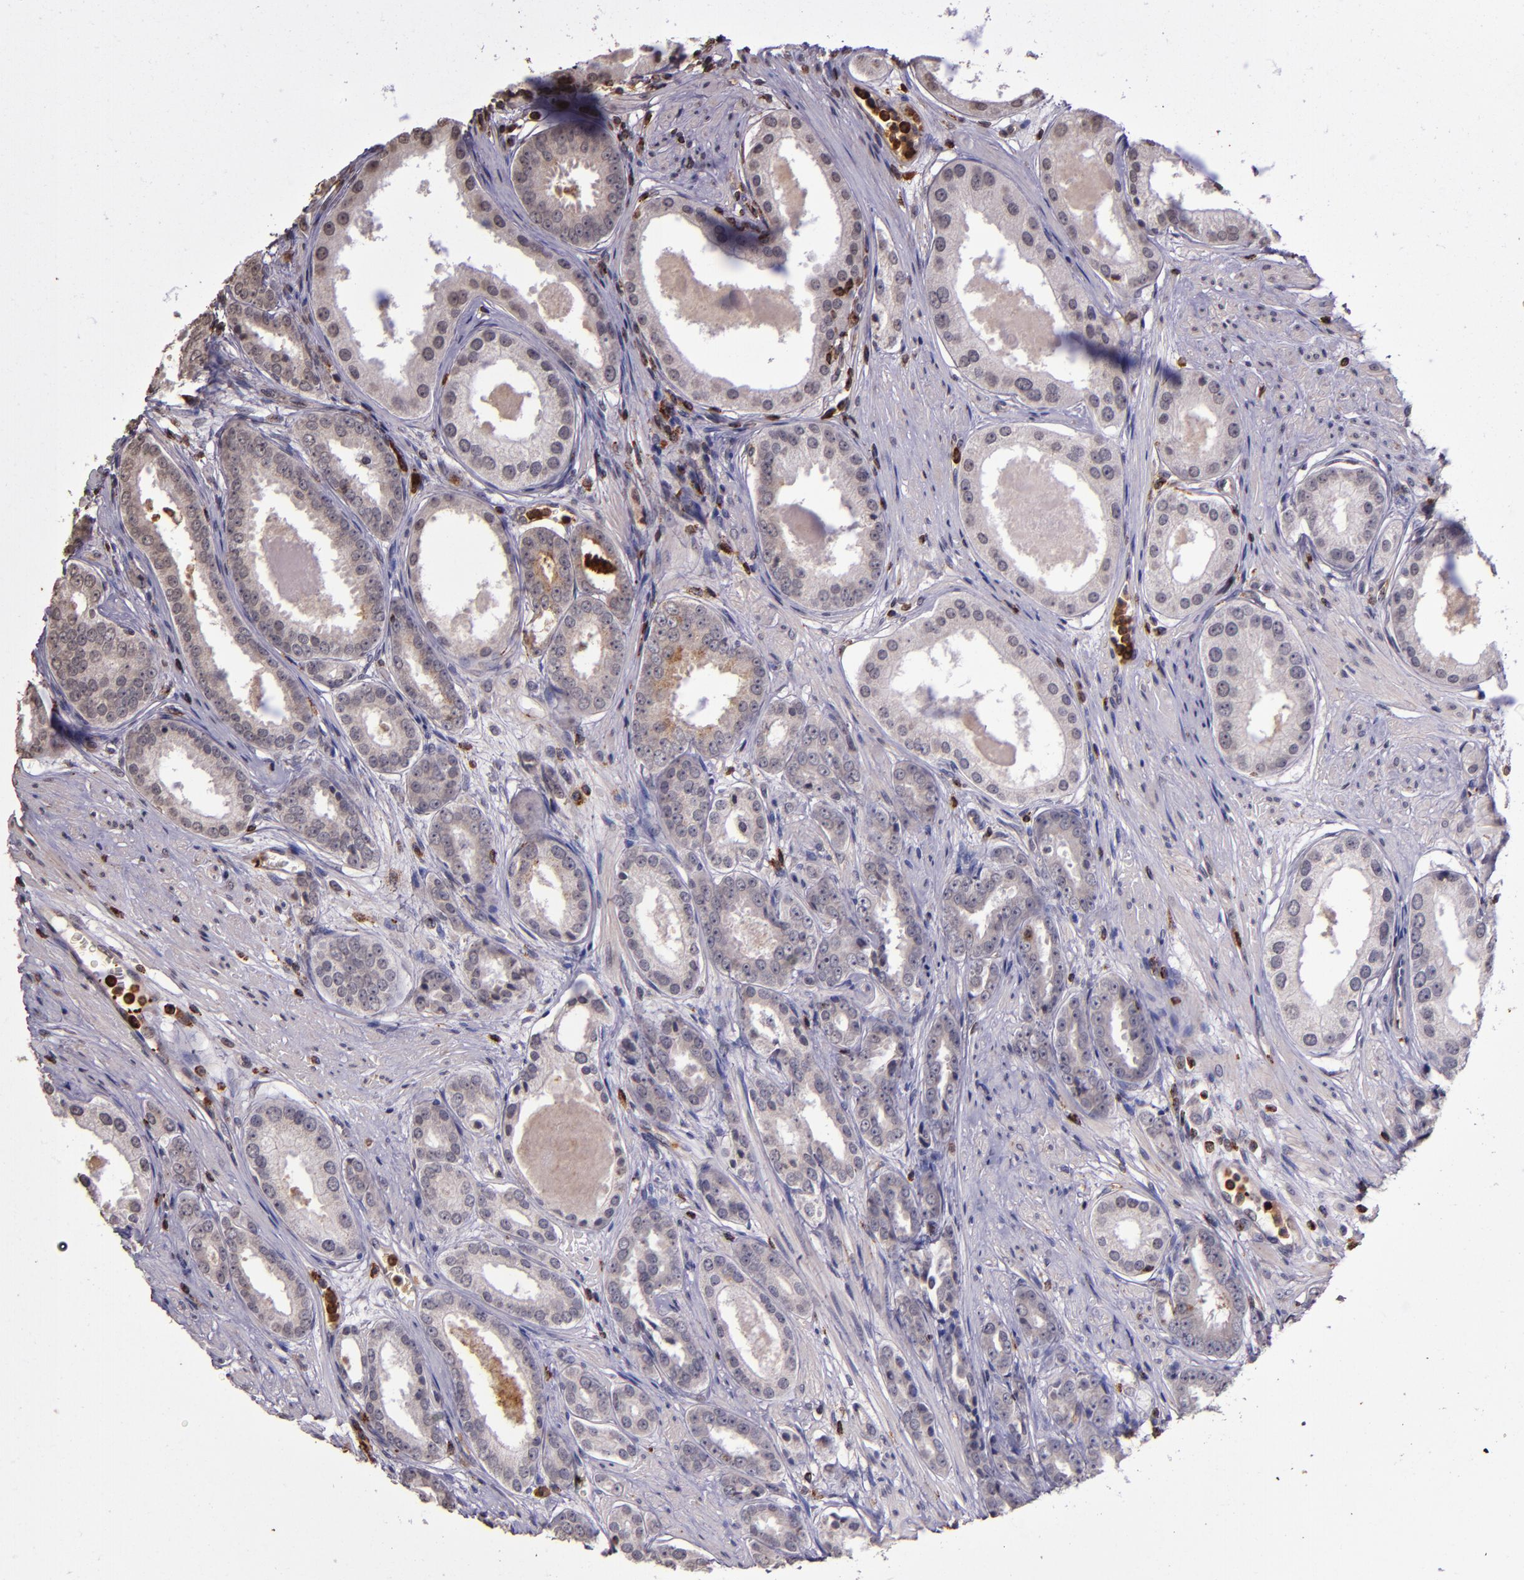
{"staining": {"intensity": "negative", "quantity": "none", "location": "none"}, "tissue": "prostate cancer", "cell_type": "Tumor cells", "image_type": "cancer", "snomed": [{"axis": "morphology", "description": "Adenocarcinoma, Medium grade"}, {"axis": "topography", "description": "Prostate"}], "caption": "The micrograph reveals no staining of tumor cells in medium-grade adenocarcinoma (prostate).", "gene": "SLC2A3", "patient": {"sex": "male", "age": 53}}